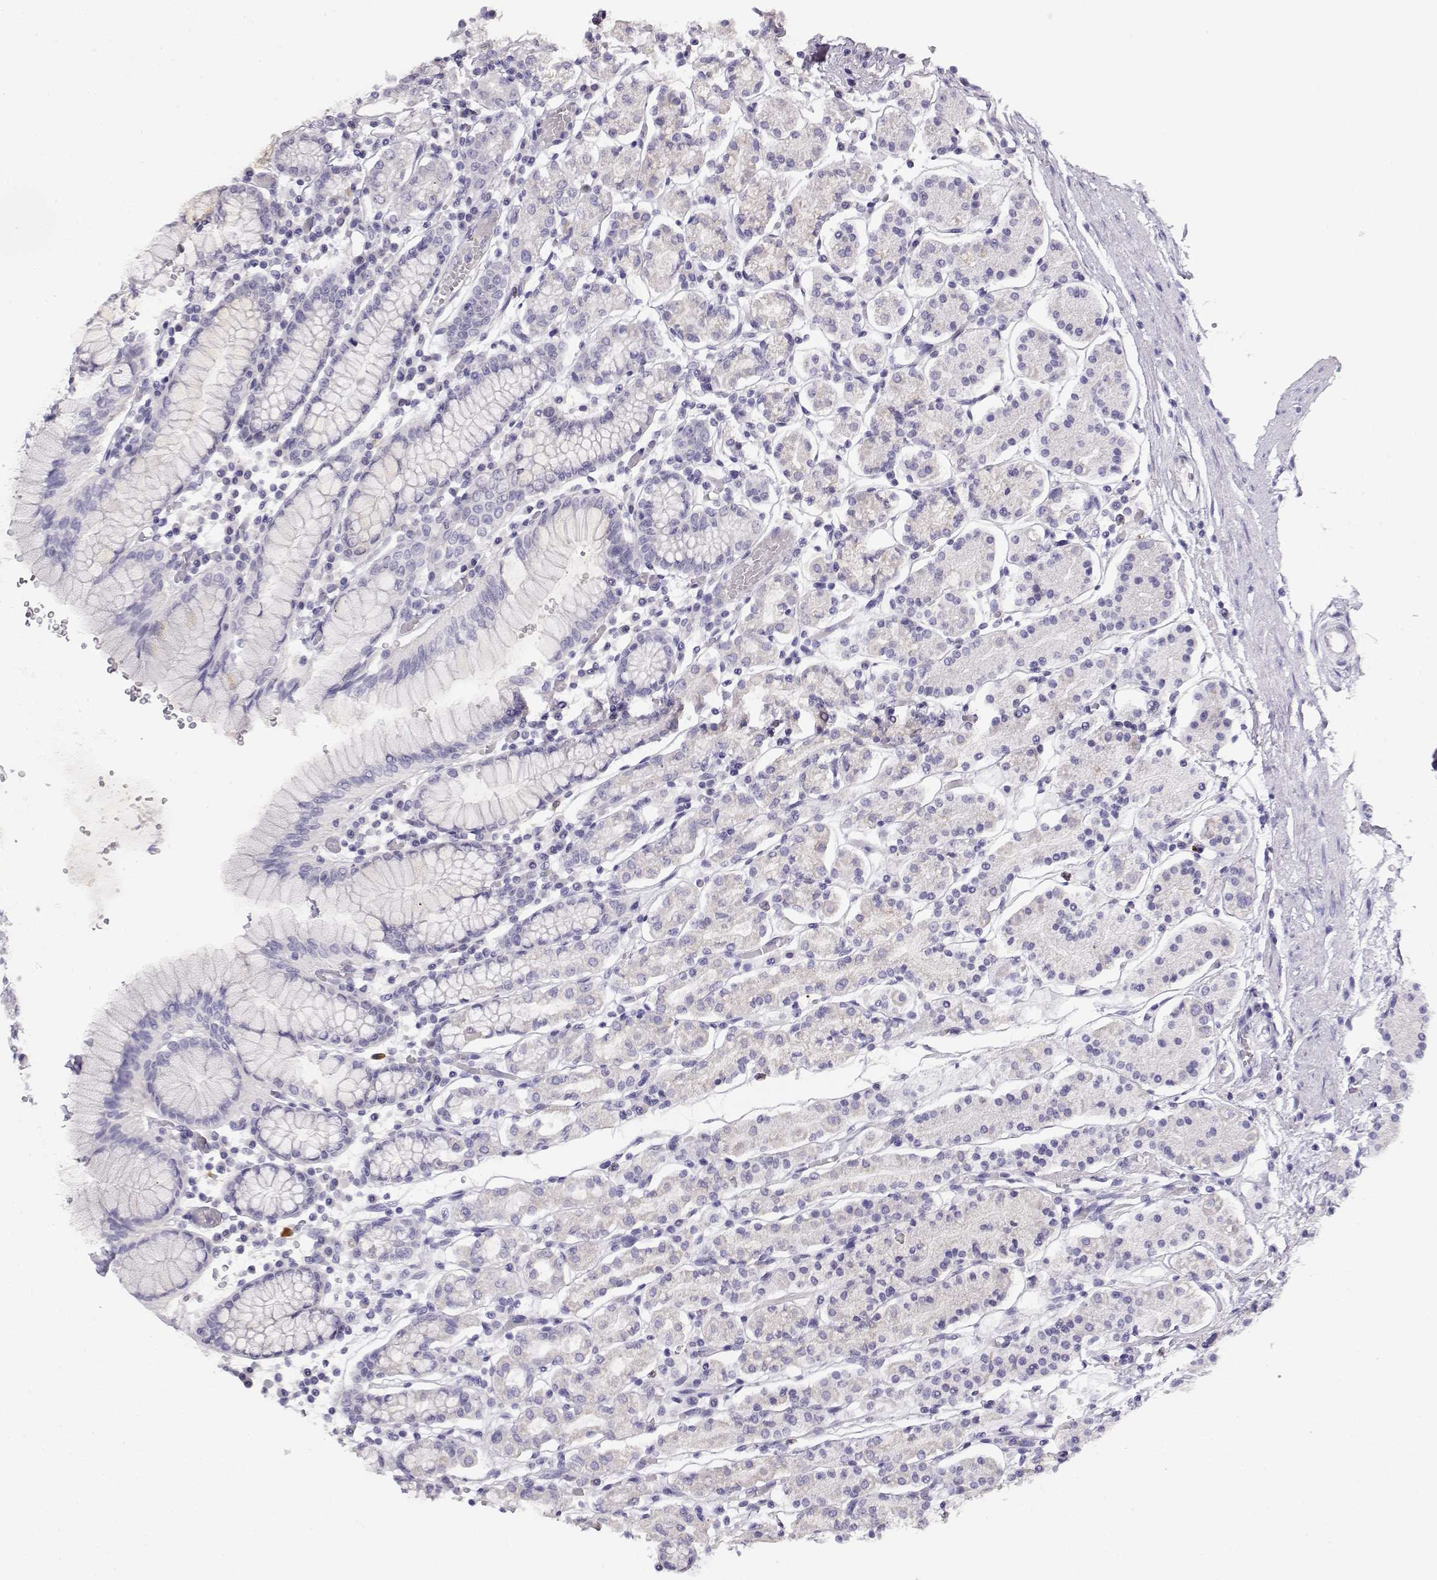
{"staining": {"intensity": "negative", "quantity": "none", "location": "none"}, "tissue": "stomach", "cell_type": "Glandular cells", "image_type": "normal", "snomed": [{"axis": "morphology", "description": "Normal tissue, NOS"}, {"axis": "topography", "description": "Stomach, upper"}, {"axis": "topography", "description": "Stomach"}], "caption": "Histopathology image shows no protein positivity in glandular cells of normal stomach. (DAB IHC, high magnification).", "gene": "NUTM1", "patient": {"sex": "male", "age": 62}}